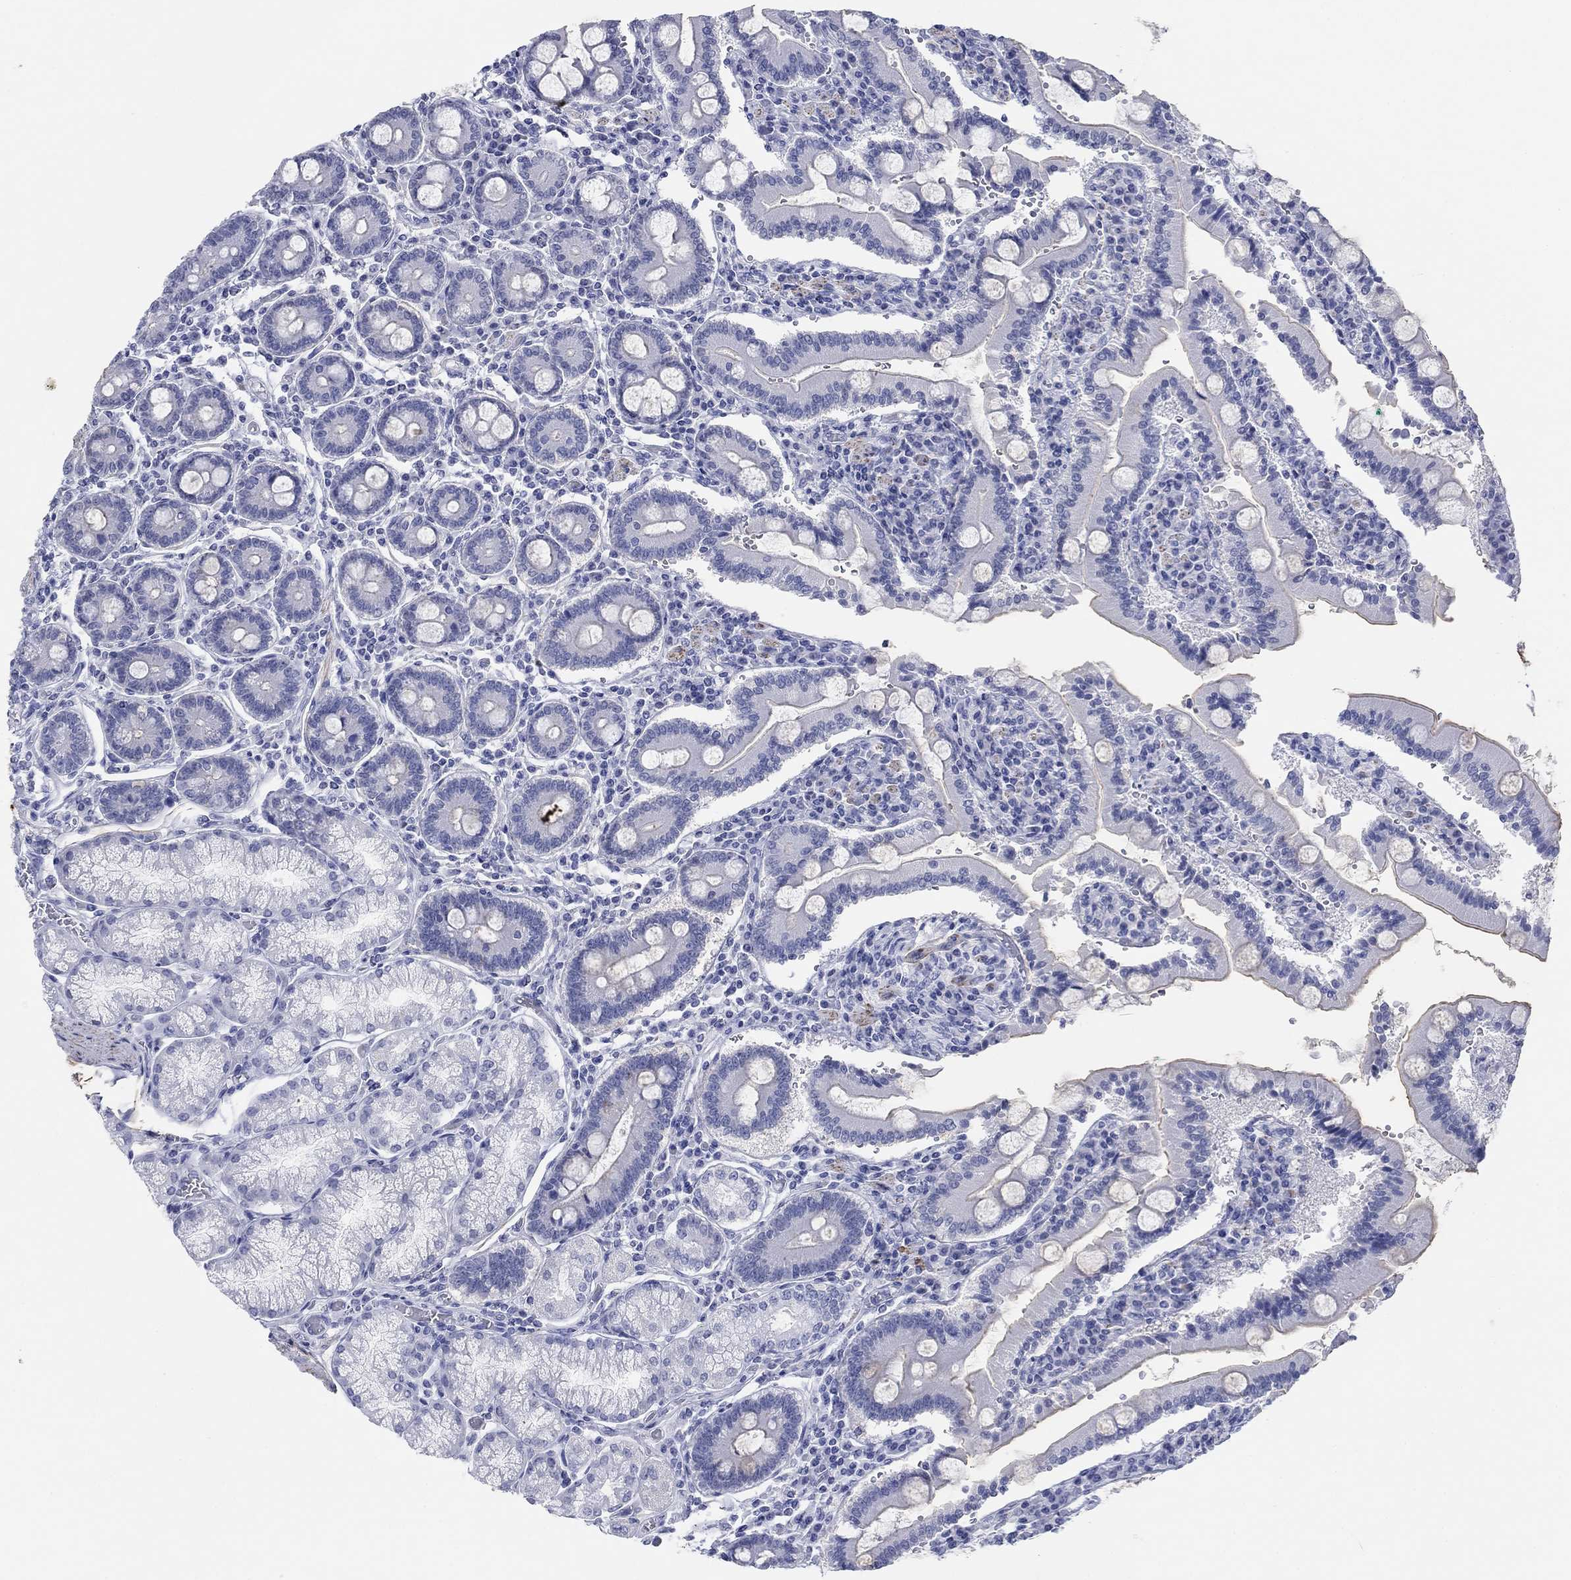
{"staining": {"intensity": "negative", "quantity": "none", "location": "none"}, "tissue": "duodenum", "cell_type": "Glandular cells", "image_type": "normal", "snomed": [{"axis": "morphology", "description": "Normal tissue, NOS"}, {"axis": "topography", "description": "Duodenum"}], "caption": "The immunohistochemistry photomicrograph has no significant positivity in glandular cells of duodenum. (DAB immunohistochemistry (IHC) visualized using brightfield microscopy, high magnification).", "gene": "PDYN", "patient": {"sex": "female", "age": 62}}